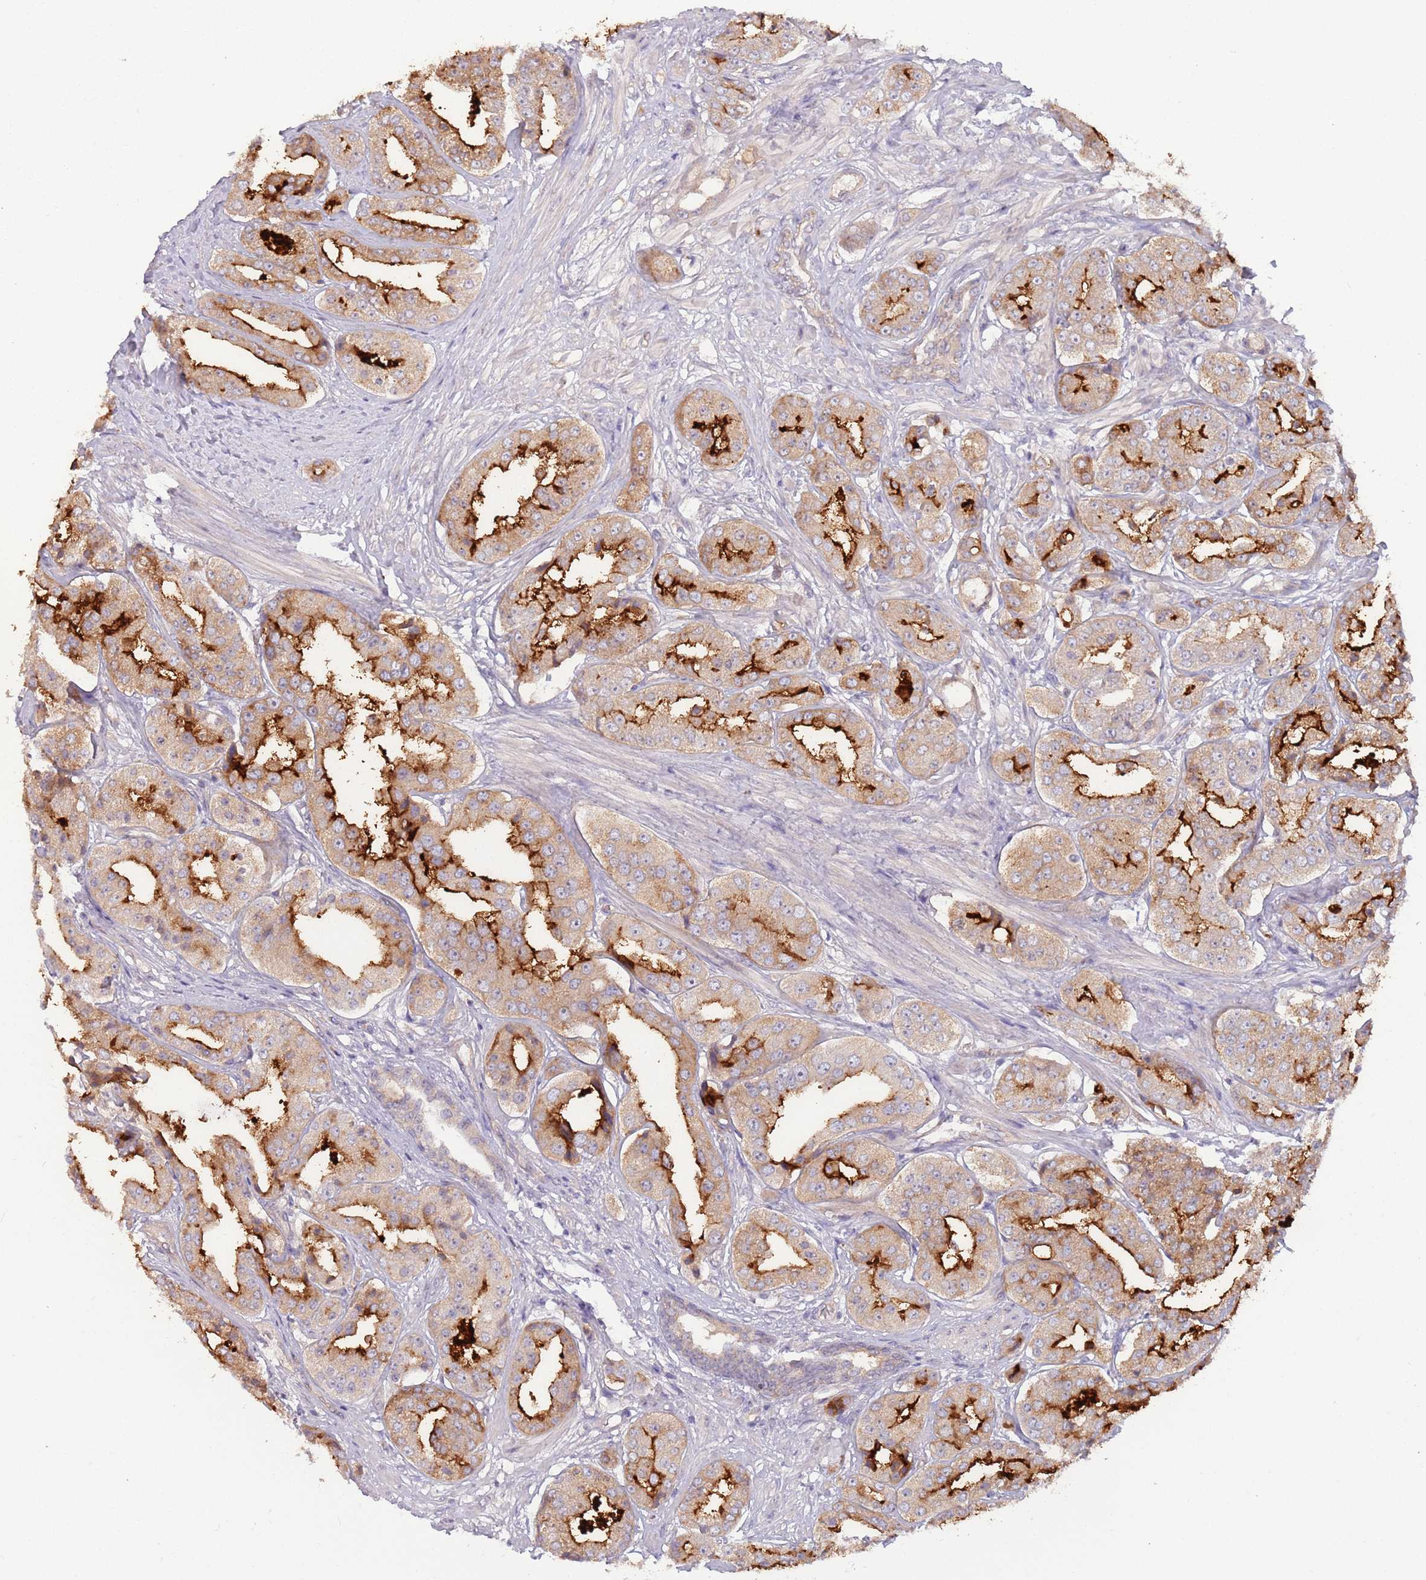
{"staining": {"intensity": "strong", "quantity": "25%-75%", "location": "cytoplasmic/membranous"}, "tissue": "prostate cancer", "cell_type": "Tumor cells", "image_type": "cancer", "snomed": [{"axis": "morphology", "description": "Adenocarcinoma, High grade"}, {"axis": "topography", "description": "Prostate"}], "caption": "High-power microscopy captured an immunohistochemistry (IHC) photomicrograph of prostate cancer, revealing strong cytoplasmic/membranous expression in about 25%-75% of tumor cells.", "gene": "SAV1", "patient": {"sex": "male", "age": 63}}